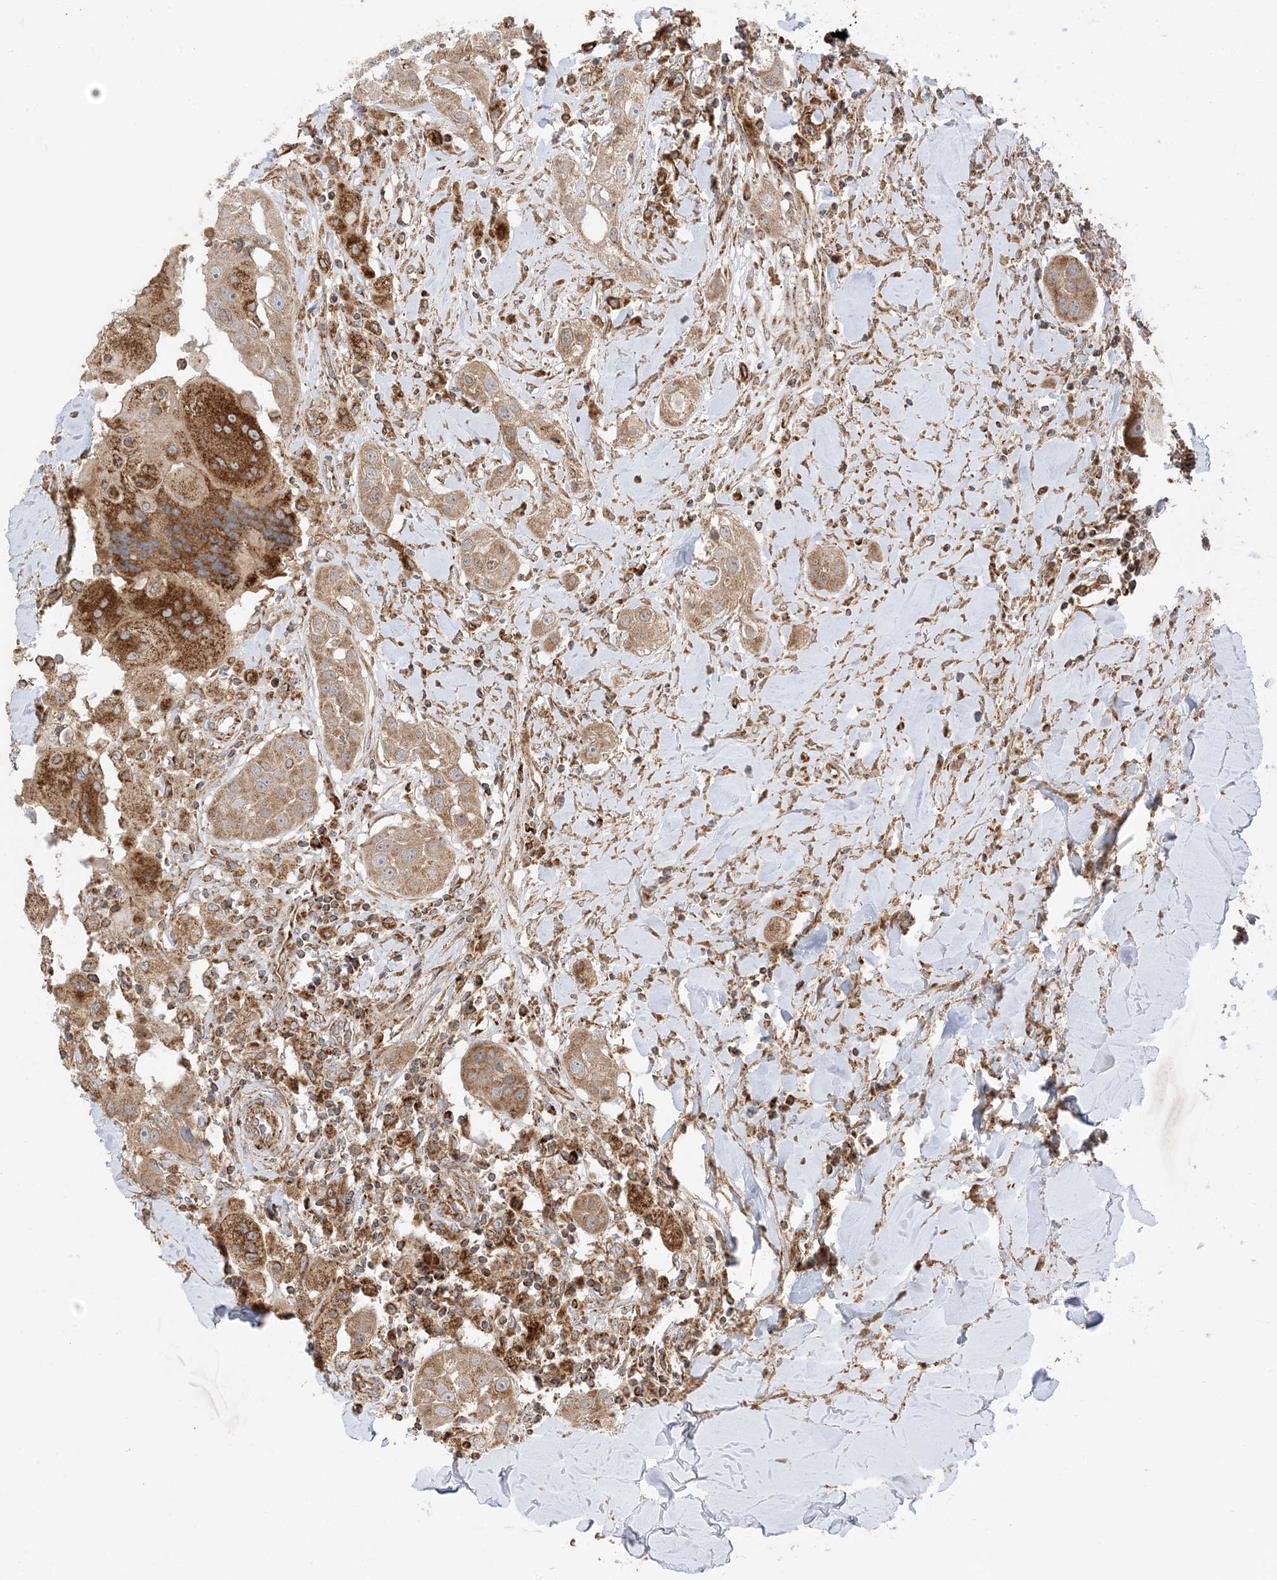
{"staining": {"intensity": "moderate", "quantity": ">75%", "location": "cytoplasmic/membranous"}, "tissue": "head and neck cancer", "cell_type": "Tumor cells", "image_type": "cancer", "snomed": [{"axis": "morphology", "description": "Normal tissue, NOS"}, {"axis": "morphology", "description": "Squamous cell carcinoma, NOS"}, {"axis": "topography", "description": "Skeletal muscle"}, {"axis": "topography", "description": "Head-Neck"}], "caption": "DAB immunohistochemical staining of human head and neck cancer shows moderate cytoplasmic/membranous protein positivity in approximately >75% of tumor cells.", "gene": "N4BP3", "patient": {"sex": "male", "age": 51}}